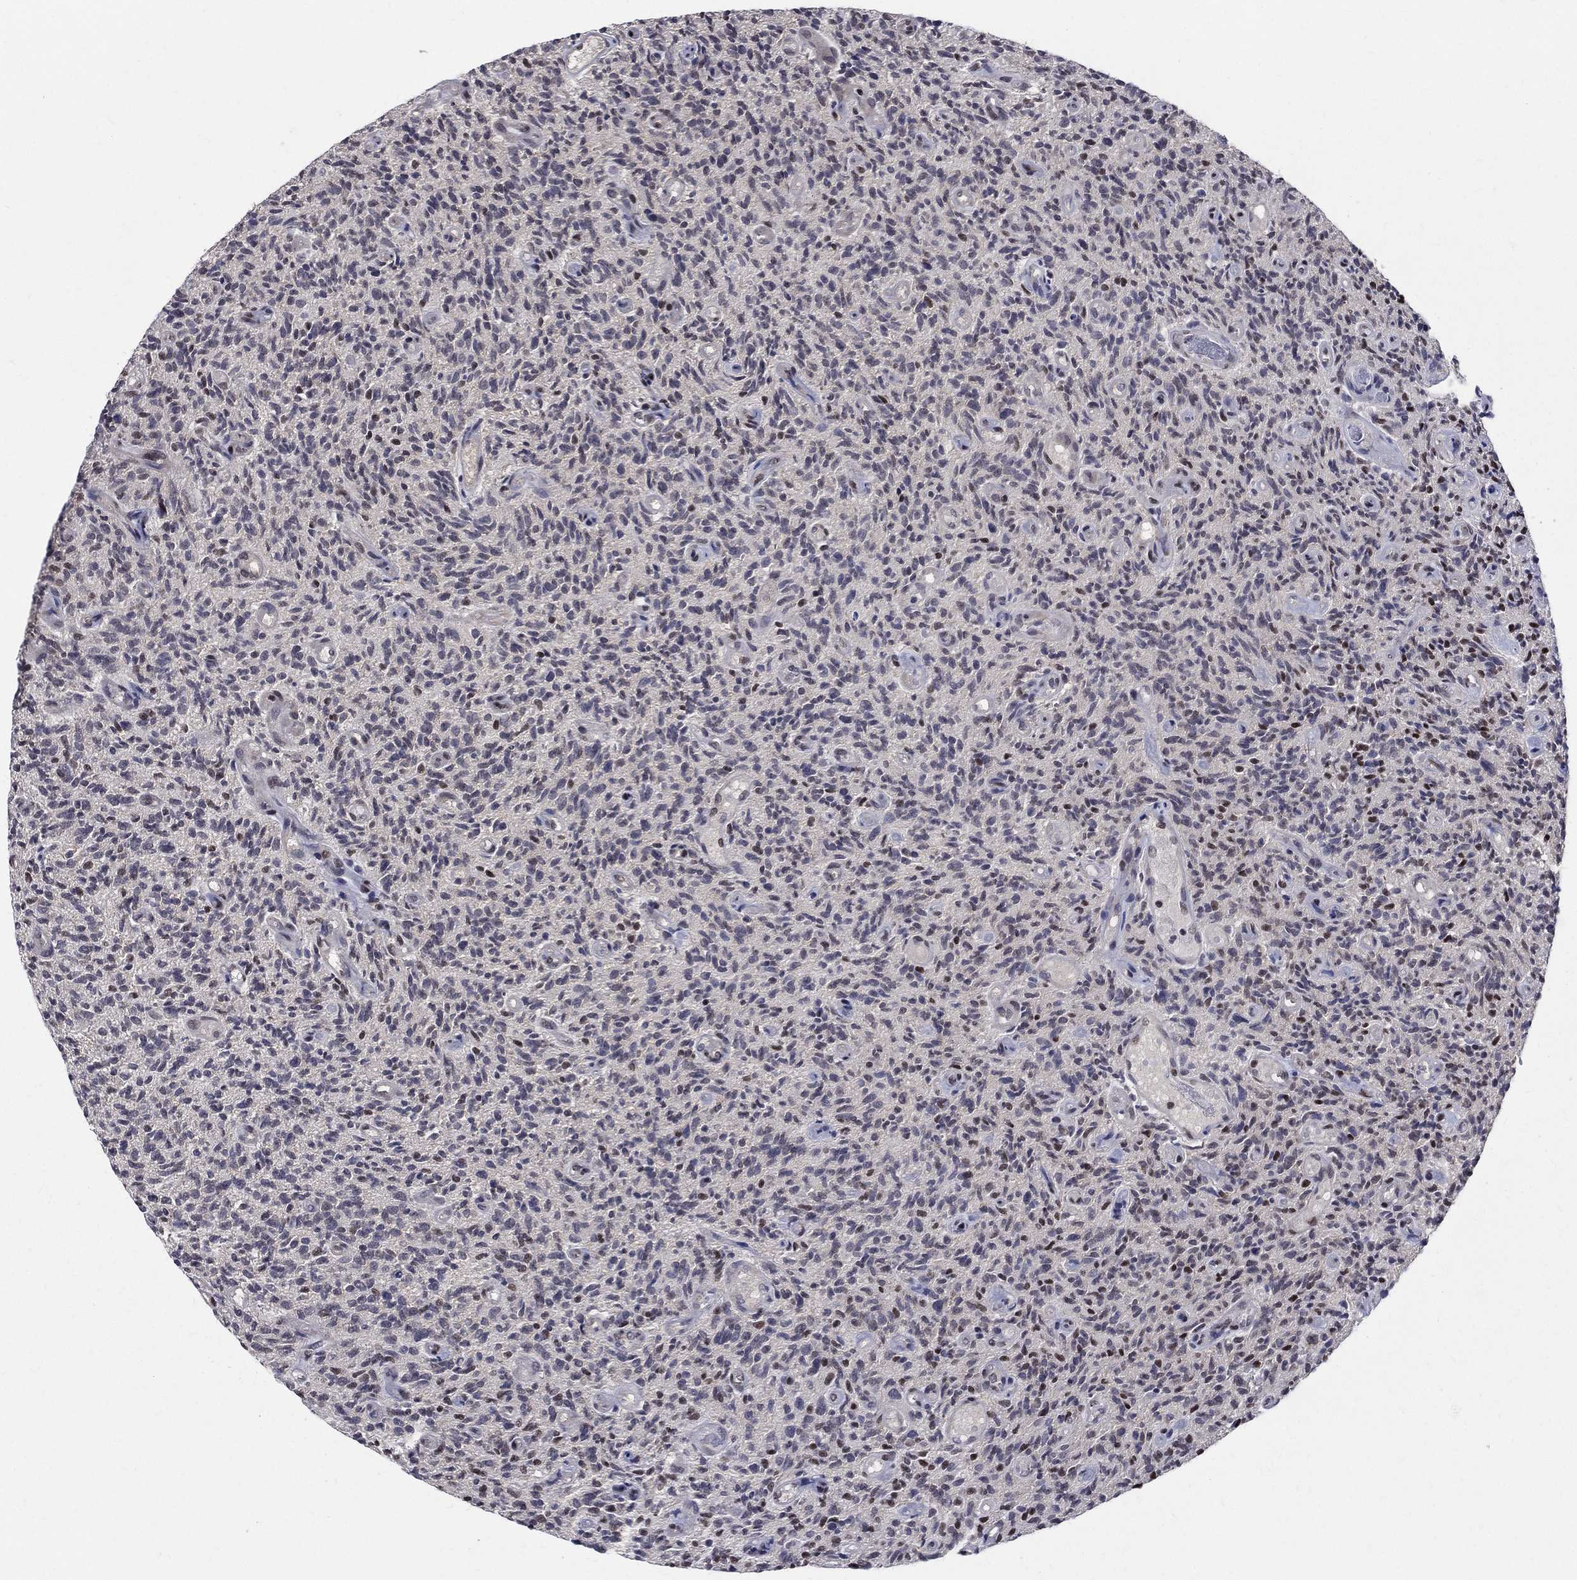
{"staining": {"intensity": "strong", "quantity": "25%-75%", "location": "nuclear"}, "tissue": "glioma", "cell_type": "Tumor cells", "image_type": "cancer", "snomed": [{"axis": "morphology", "description": "Glioma, malignant, High grade"}, {"axis": "topography", "description": "Brain"}], "caption": "IHC histopathology image of malignant high-grade glioma stained for a protein (brown), which displays high levels of strong nuclear expression in about 25%-75% of tumor cells.", "gene": "FBXO16", "patient": {"sex": "male", "age": 64}}